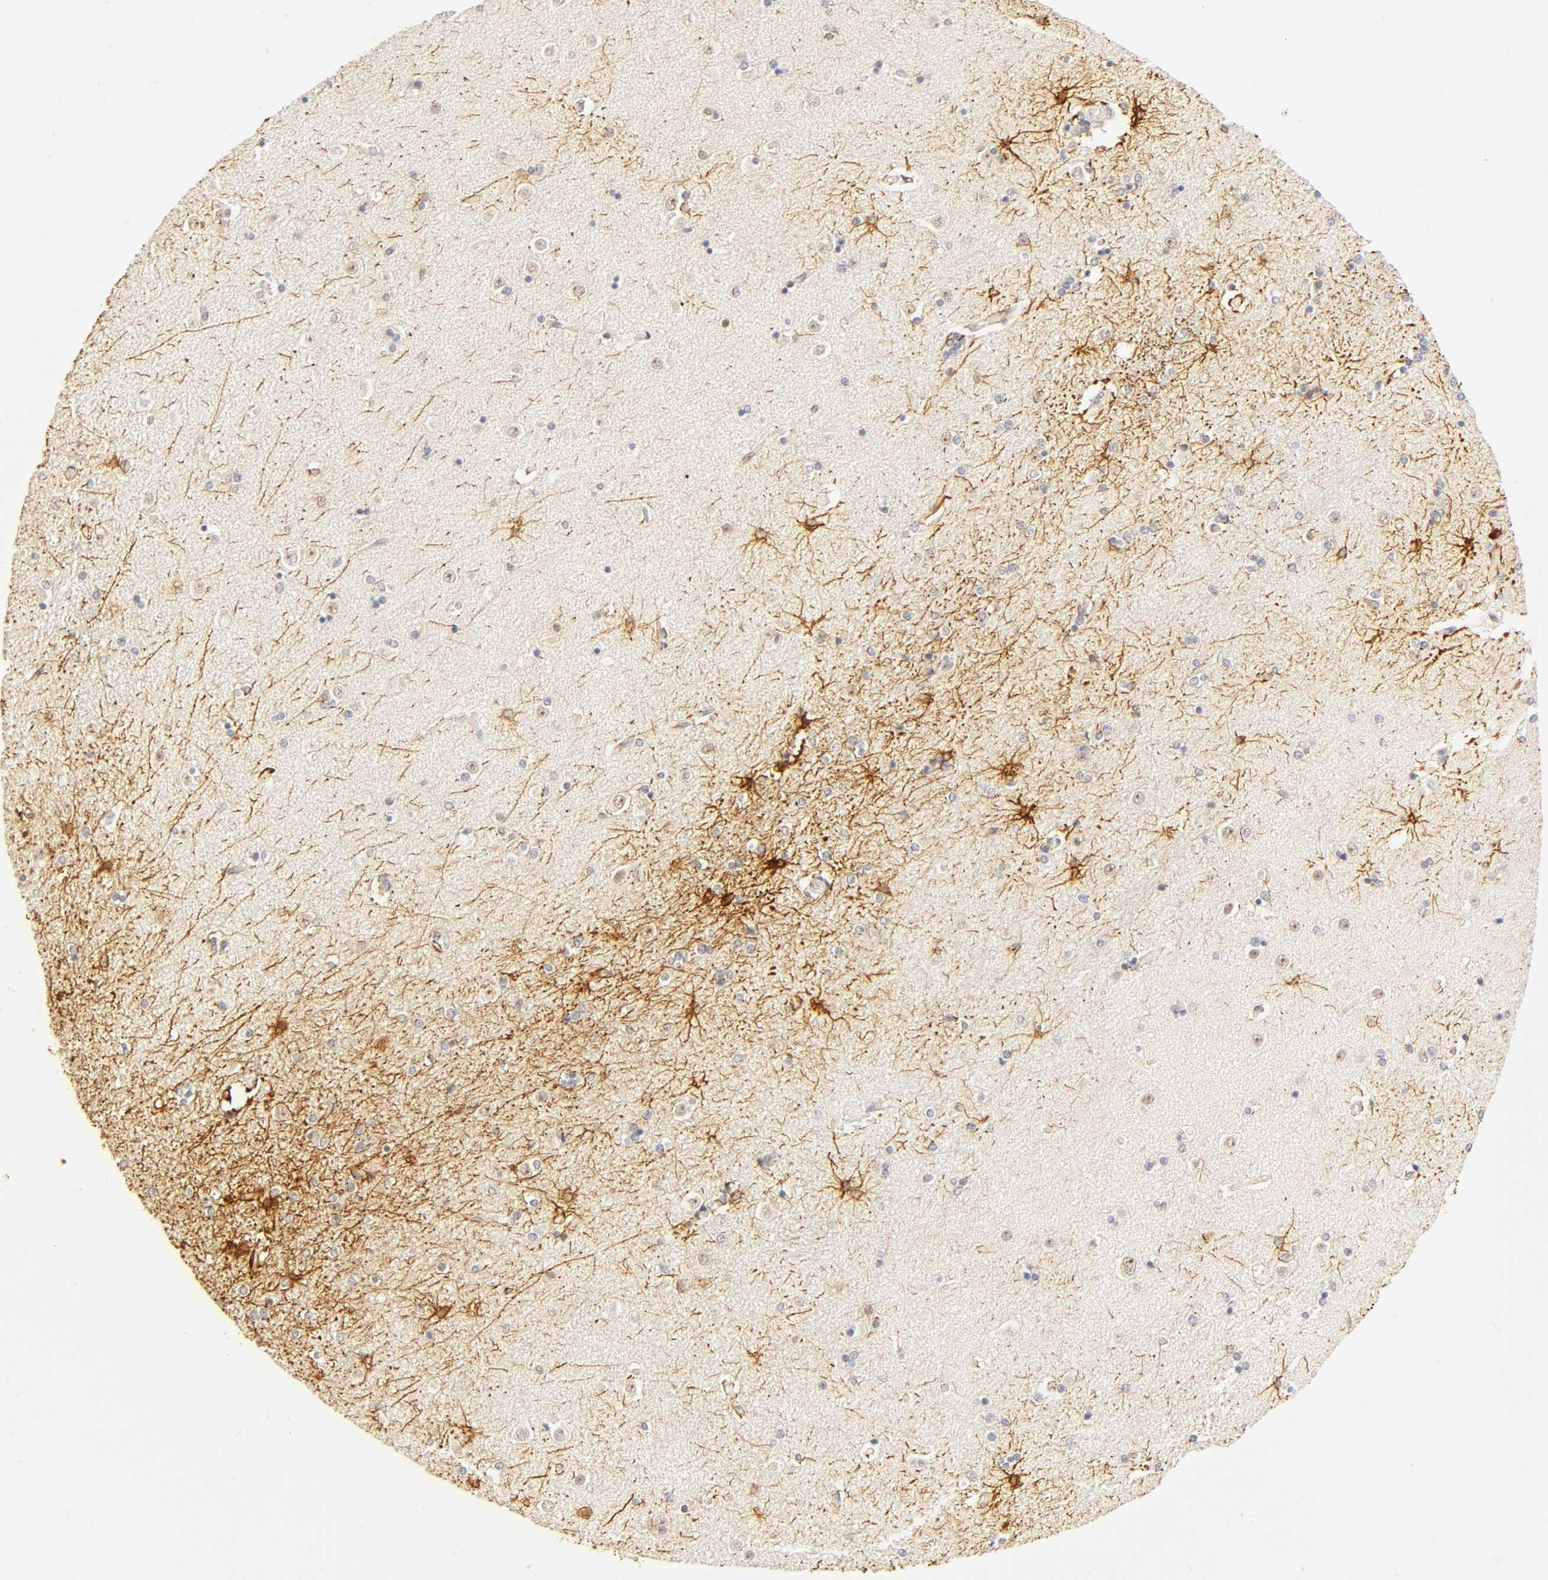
{"staining": {"intensity": "moderate", "quantity": ">75%", "location": "cytoplasmic/membranous,nuclear"}, "tissue": "caudate", "cell_type": "Glial cells", "image_type": "normal", "snomed": [{"axis": "morphology", "description": "Normal tissue, NOS"}, {"axis": "topography", "description": "Lateral ventricle wall"}], "caption": "This photomicrograph demonstrates IHC staining of normal caudate, with medium moderate cytoplasmic/membranous,nuclear positivity in about >75% of glial cells.", "gene": "MNAT1", "patient": {"sex": "female", "age": 54}}